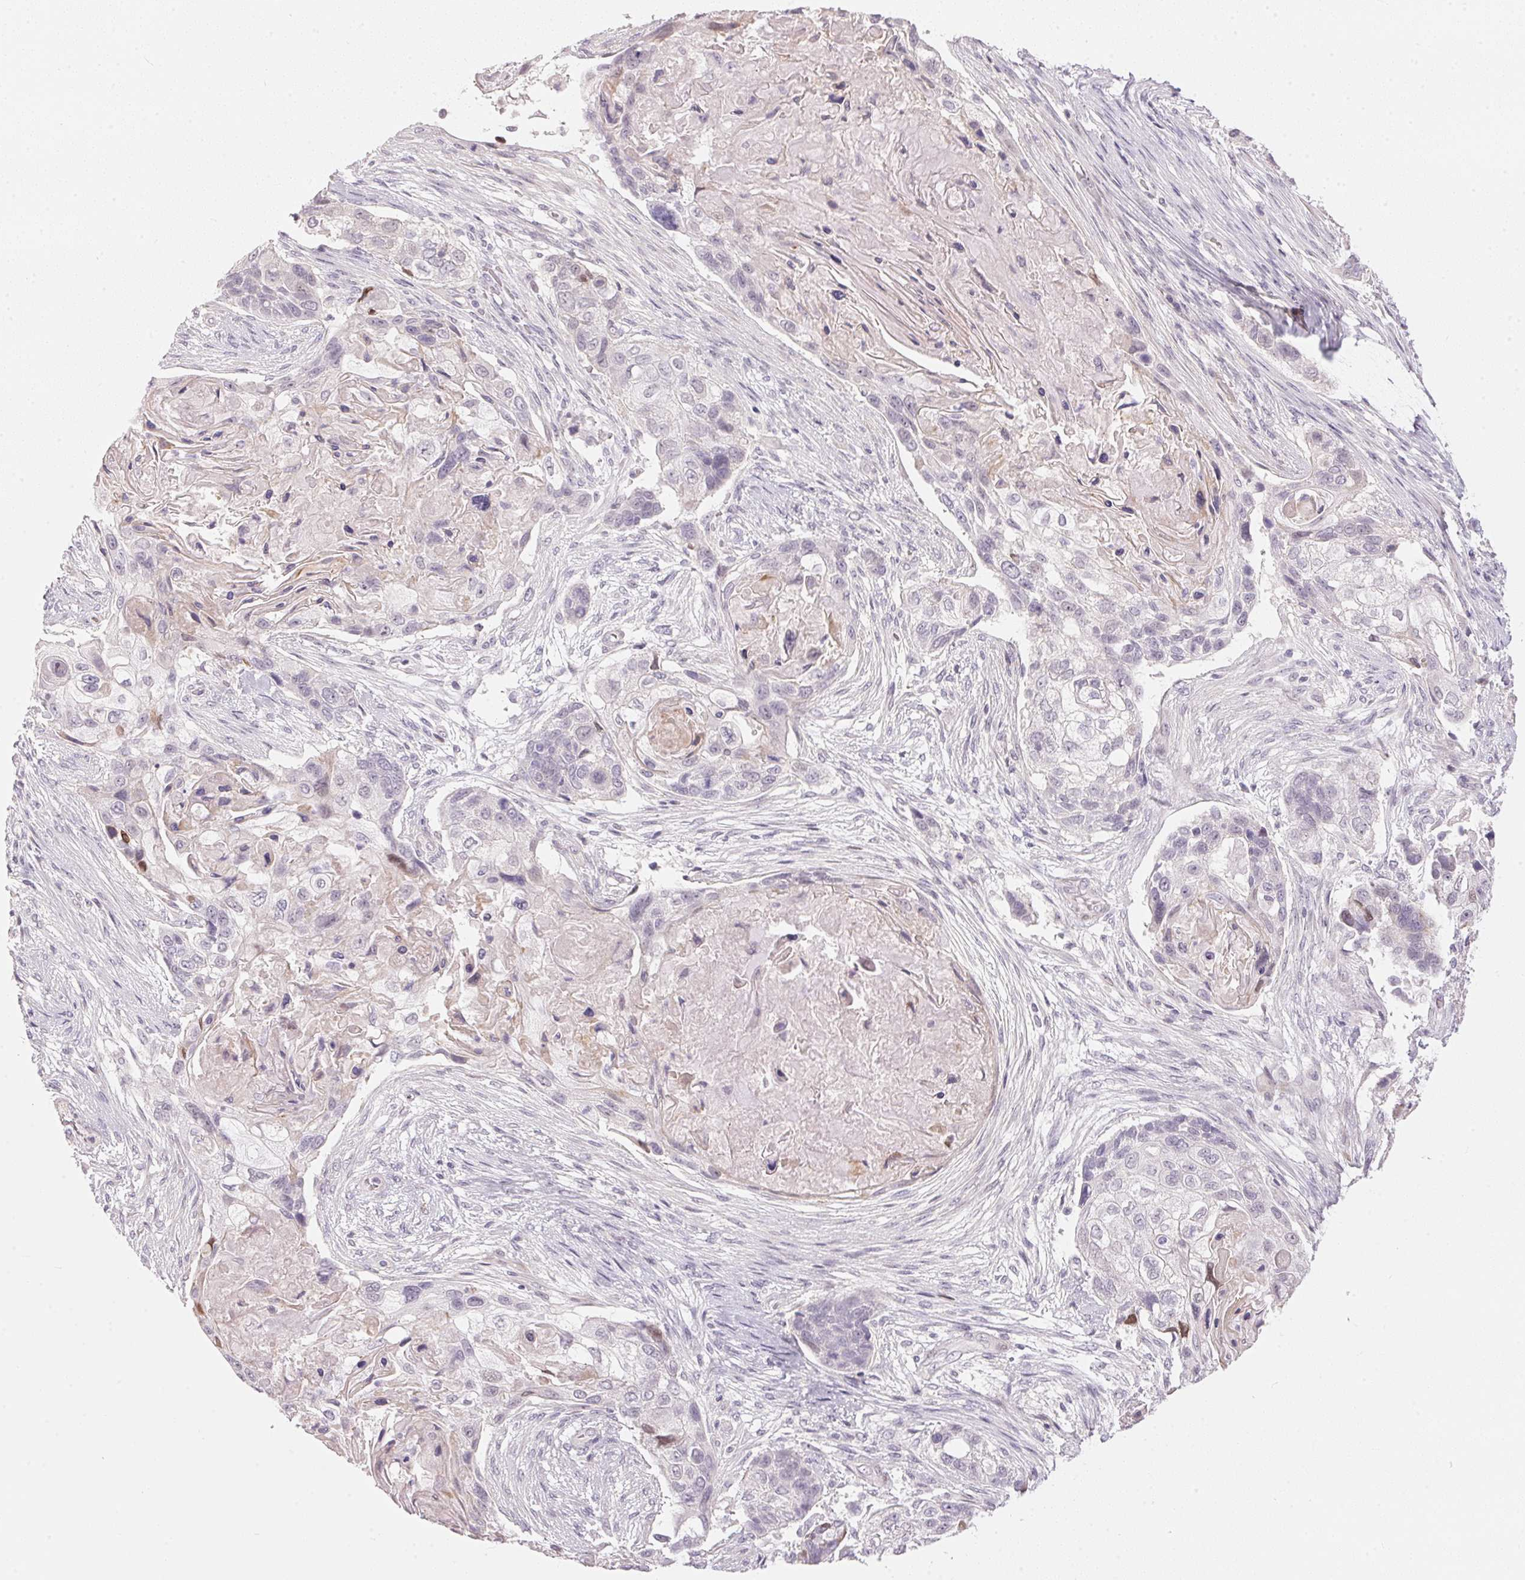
{"staining": {"intensity": "negative", "quantity": "none", "location": "none"}, "tissue": "lung cancer", "cell_type": "Tumor cells", "image_type": "cancer", "snomed": [{"axis": "morphology", "description": "Squamous cell carcinoma, NOS"}, {"axis": "topography", "description": "Lung"}], "caption": "Tumor cells show no significant staining in lung cancer (squamous cell carcinoma). (DAB immunohistochemistry (IHC) with hematoxylin counter stain).", "gene": "GDAP1L1", "patient": {"sex": "male", "age": 69}}